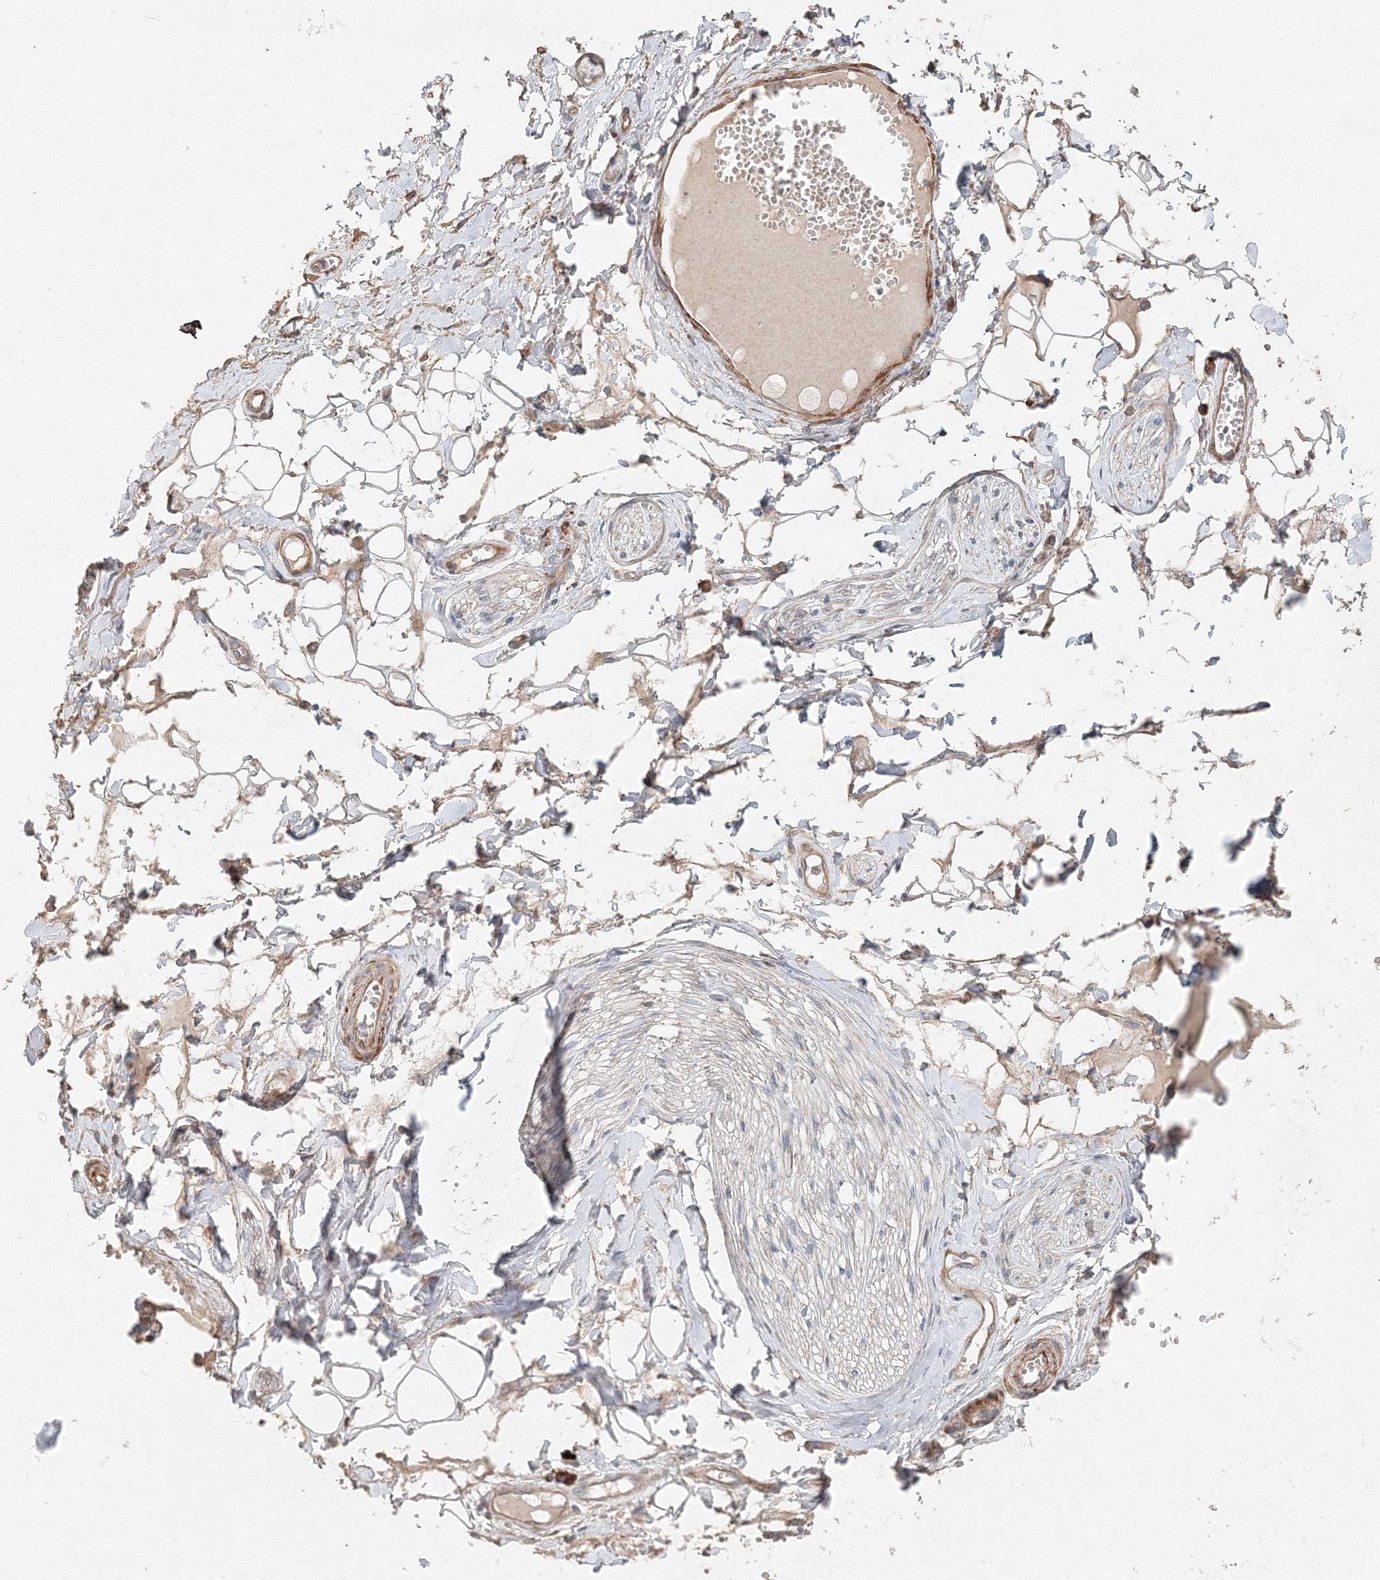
{"staining": {"intensity": "weak", "quantity": ">75%", "location": "cytoplasmic/membranous"}, "tissue": "adipose tissue", "cell_type": "Adipocytes", "image_type": "normal", "snomed": [{"axis": "morphology", "description": "Normal tissue, NOS"}, {"axis": "morphology", "description": "Inflammation, NOS"}, {"axis": "topography", "description": "Salivary gland"}, {"axis": "topography", "description": "Peripheral nerve tissue"}], "caption": "Adipose tissue stained with DAB (3,3'-diaminobenzidine) IHC demonstrates low levels of weak cytoplasmic/membranous expression in approximately >75% of adipocytes.", "gene": "NALF2", "patient": {"sex": "female", "age": 75}}